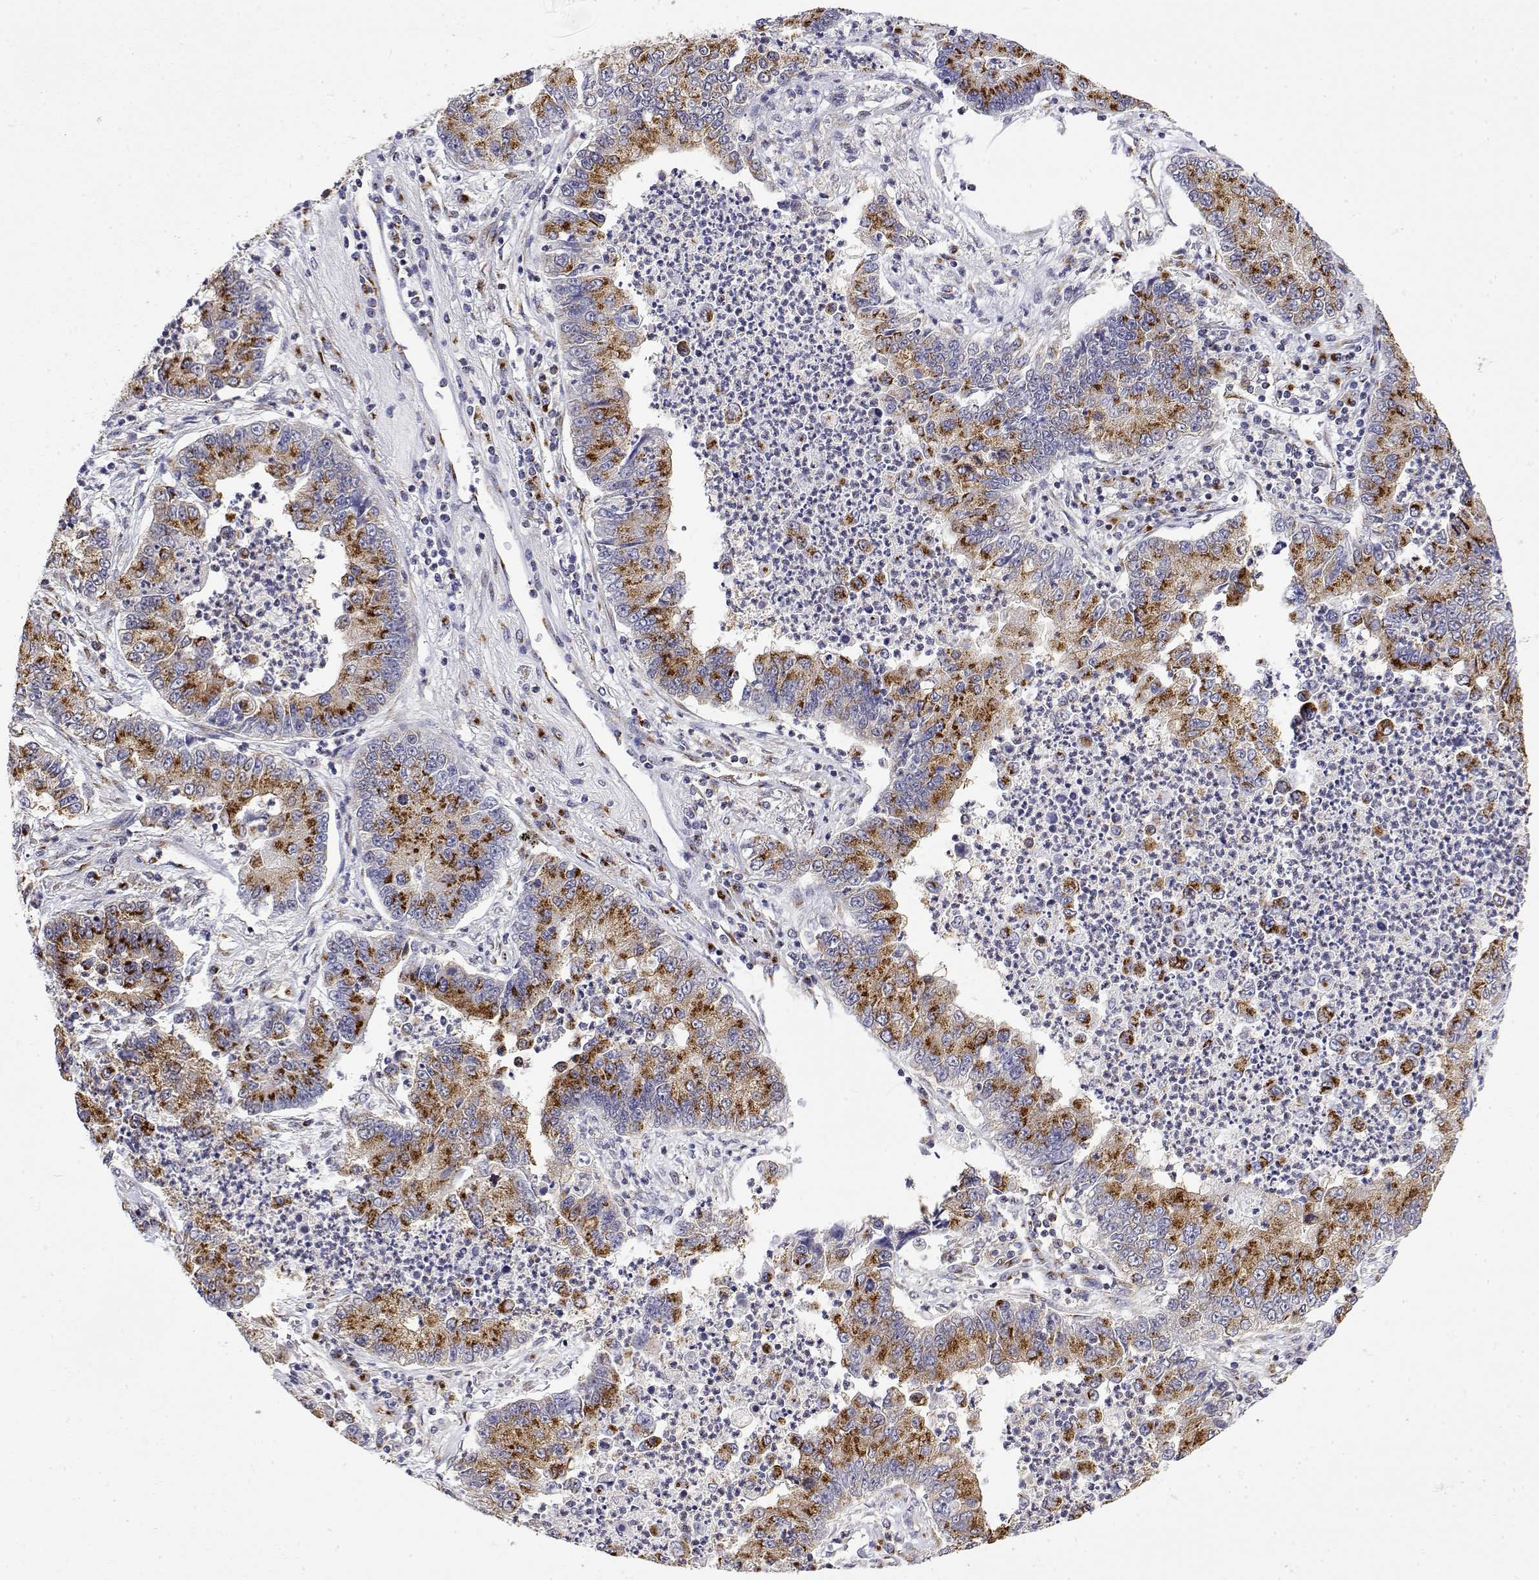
{"staining": {"intensity": "strong", "quantity": ">75%", "location": "cytoplasmic/membranous"}, "tissue": "lung cancer", "cell_type": "Tumor cells", "image_type": "cancer", "snomed": [{"axis": "morphology", "description": "Adenocarcinoma, NOS"}, {"axis": "topography", "description": "Lung"}], "caption": "High-power microscopy captured an immunohistochemistry image of lung cancer, revealing strong cytoplasmic/membranous expression in approximately >75% of tumor cells.", "gene": "YIPF3", "patient": {"sex": "female", "age": 57}}